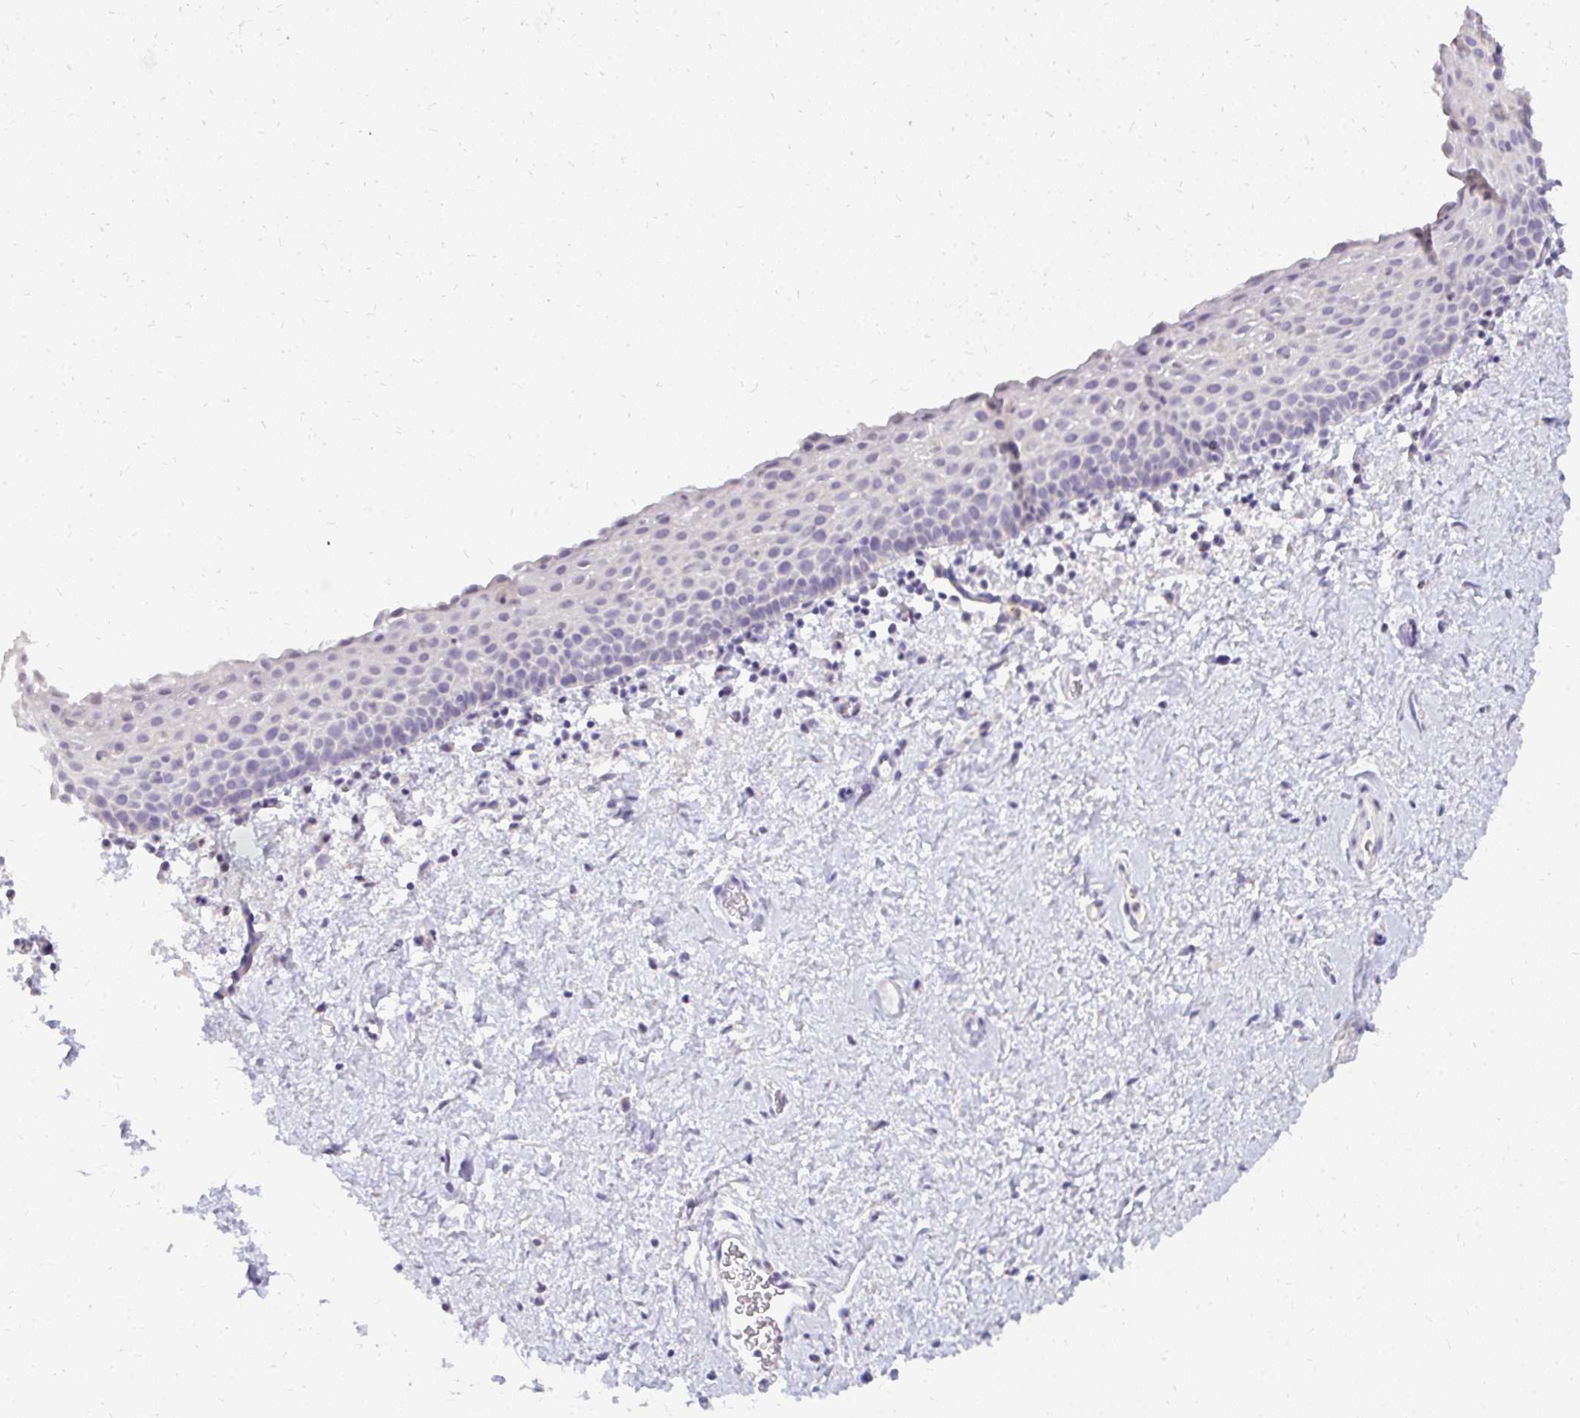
{"staining": {"intensity": "negative", "quantity": "none", "location": "none"}, "tissue": "vagina", "cell_type": "Squamous epithelial cells", "image_type": "normal", "snomed": [{"axis": "morphology", "description": "Normal tissue, NOS"}, {"axis": "topography", "description": "Vagina"}], "caption": "Immunohistochemical staining of normal vagina reveals no significant staining in squamous epithelial cells. Brightfield microscopy of immunohistochemistry (IHC) stained with DAB (3,3'-diaminobenzidine) (brown) and hematoxylin (blue), captured at high magnification.", "gene": "PPP1R3G", "patient": {"sex": "female", "age": 61}}